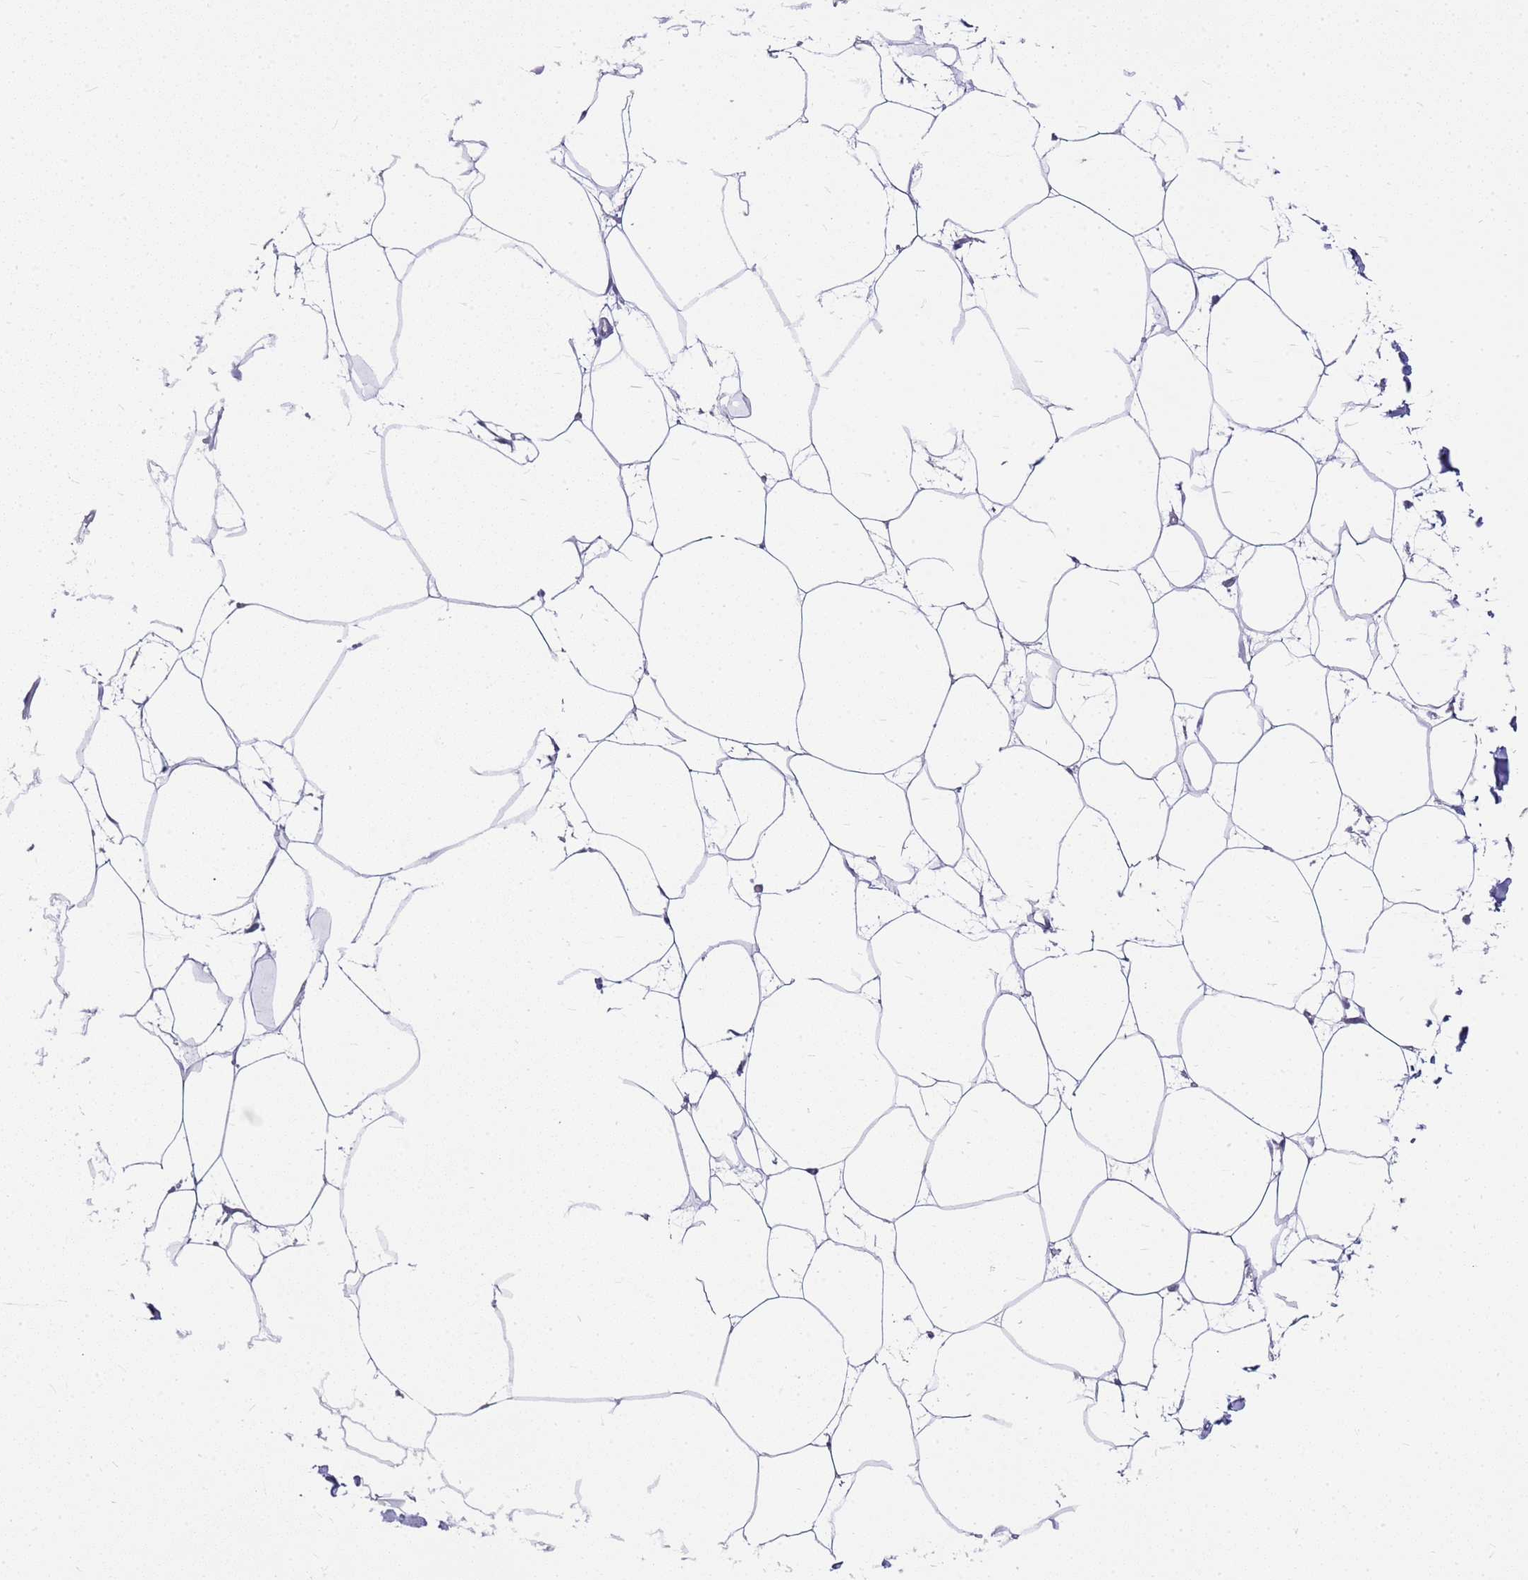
{"staining": {"intensity": "negative", "quantity": "none", "location": "none"}, "tissue": "adipose tissue", "cell_type": "Adipocytes", "image_type": "normal", "snomed": [{"axis": "morphology", "description": "Normal tissue, NOS"}, {"axis": "topography", "description": "Adipose tissue"}], "caption": "IHC micrograph of unremarkable adipose tissue stained for a protein (brown), which reveals no expression in adipocytes. (Brightfield microscopy of DAB (3,3'-diaminobenzidine) immunohistochemistry (IHC) at high magnification).", "gene": "FABP2", "patient": {"sex": "female", "age": 37}}